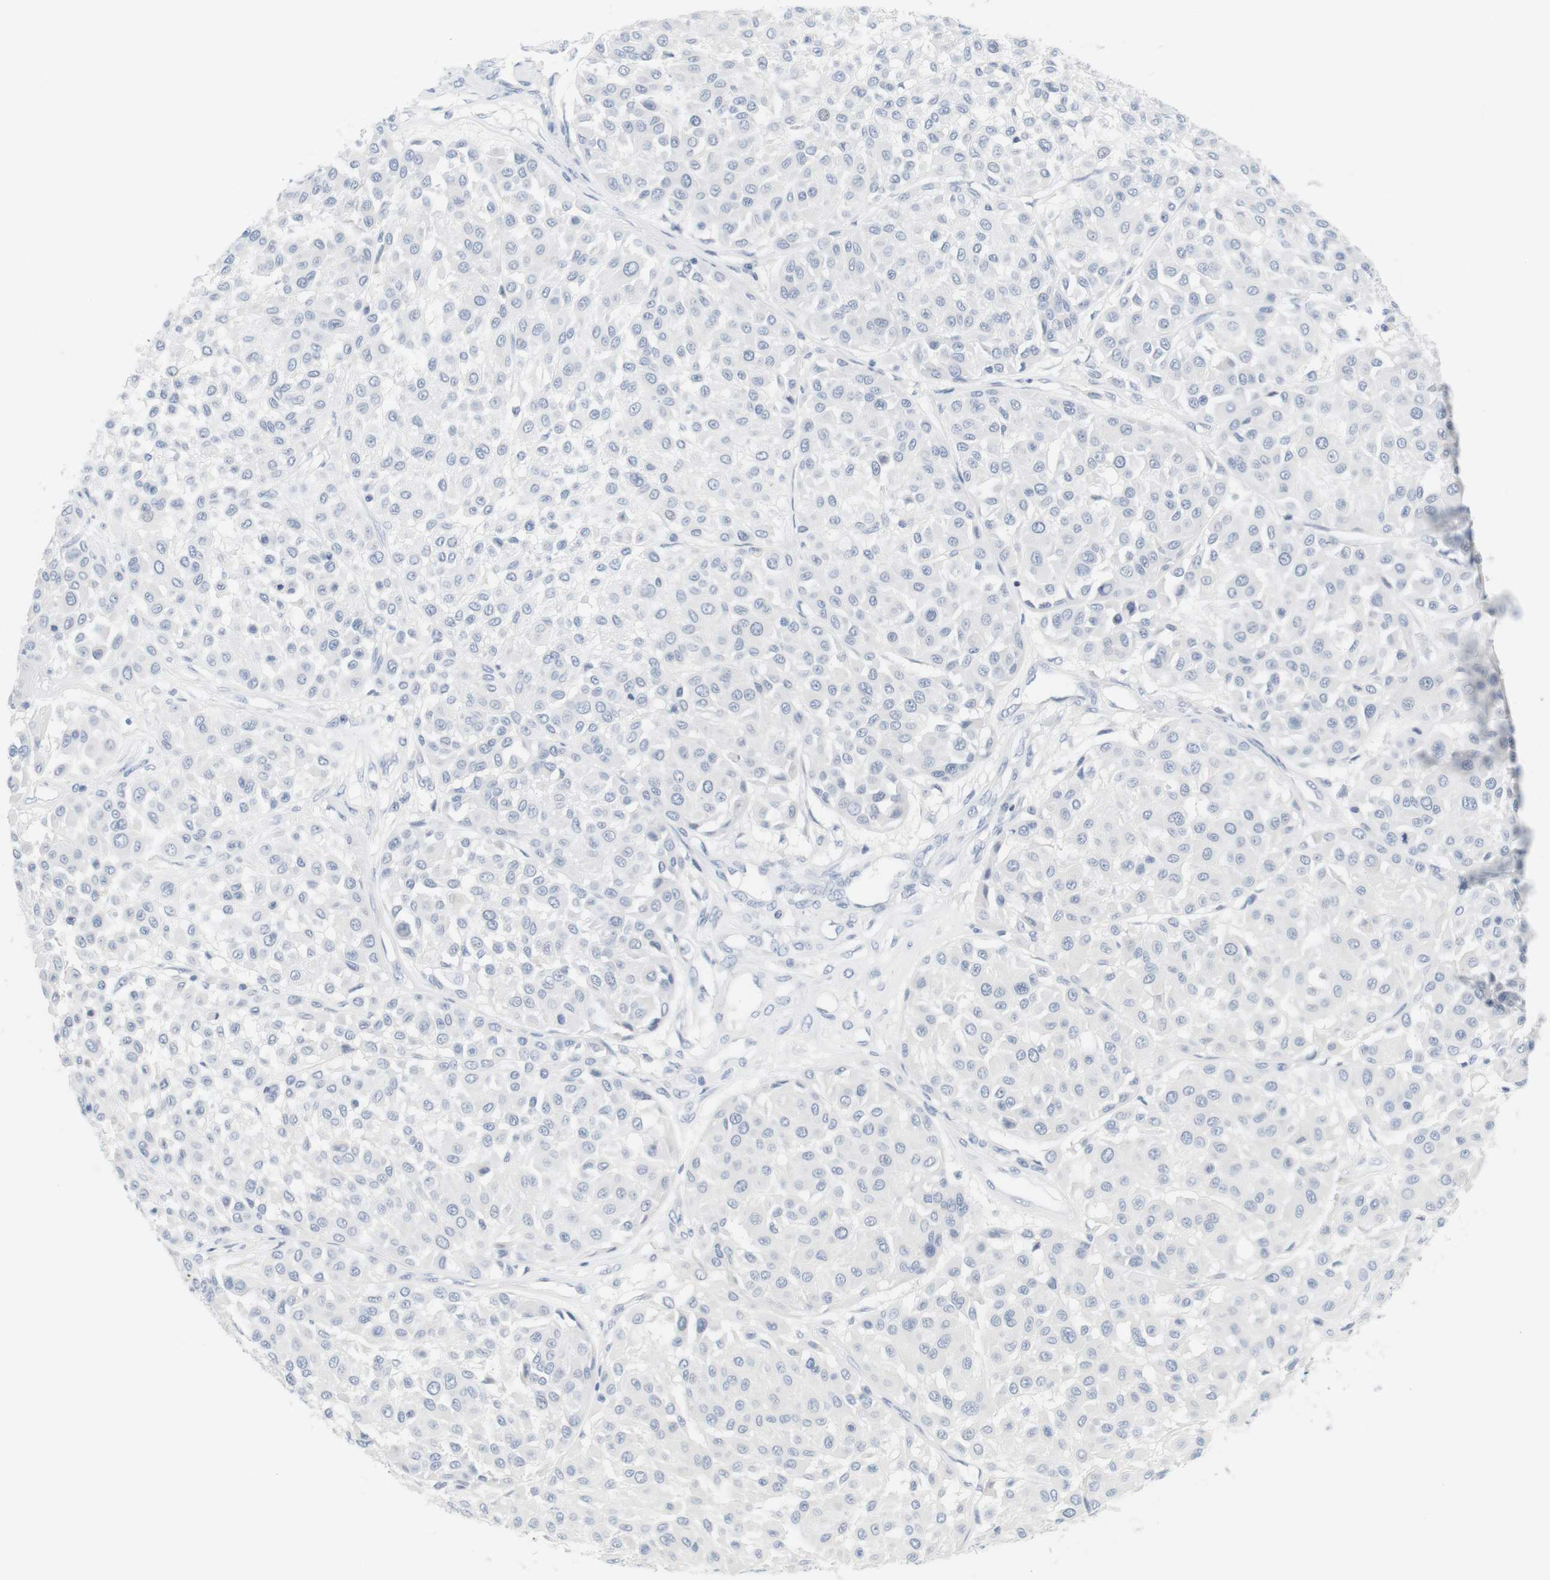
{"staining": {"intensity": "negative", "quantity": "none", "location": "none"}, "tissue": "melanoma", "cell_type": "Tumor cells", "image_type": "cancer", "snomed": [{"axis": "morphology", "description": "Malignant melanoma, Metastatic site"}, {"axis": "topography", "description": "Soft tissue"}], "caption": "The histopathology image reveals no significant positivity in tumor cells of melanoma.", "gene": "OPRM1", "patient": {"sex": "male", "age": 41}}